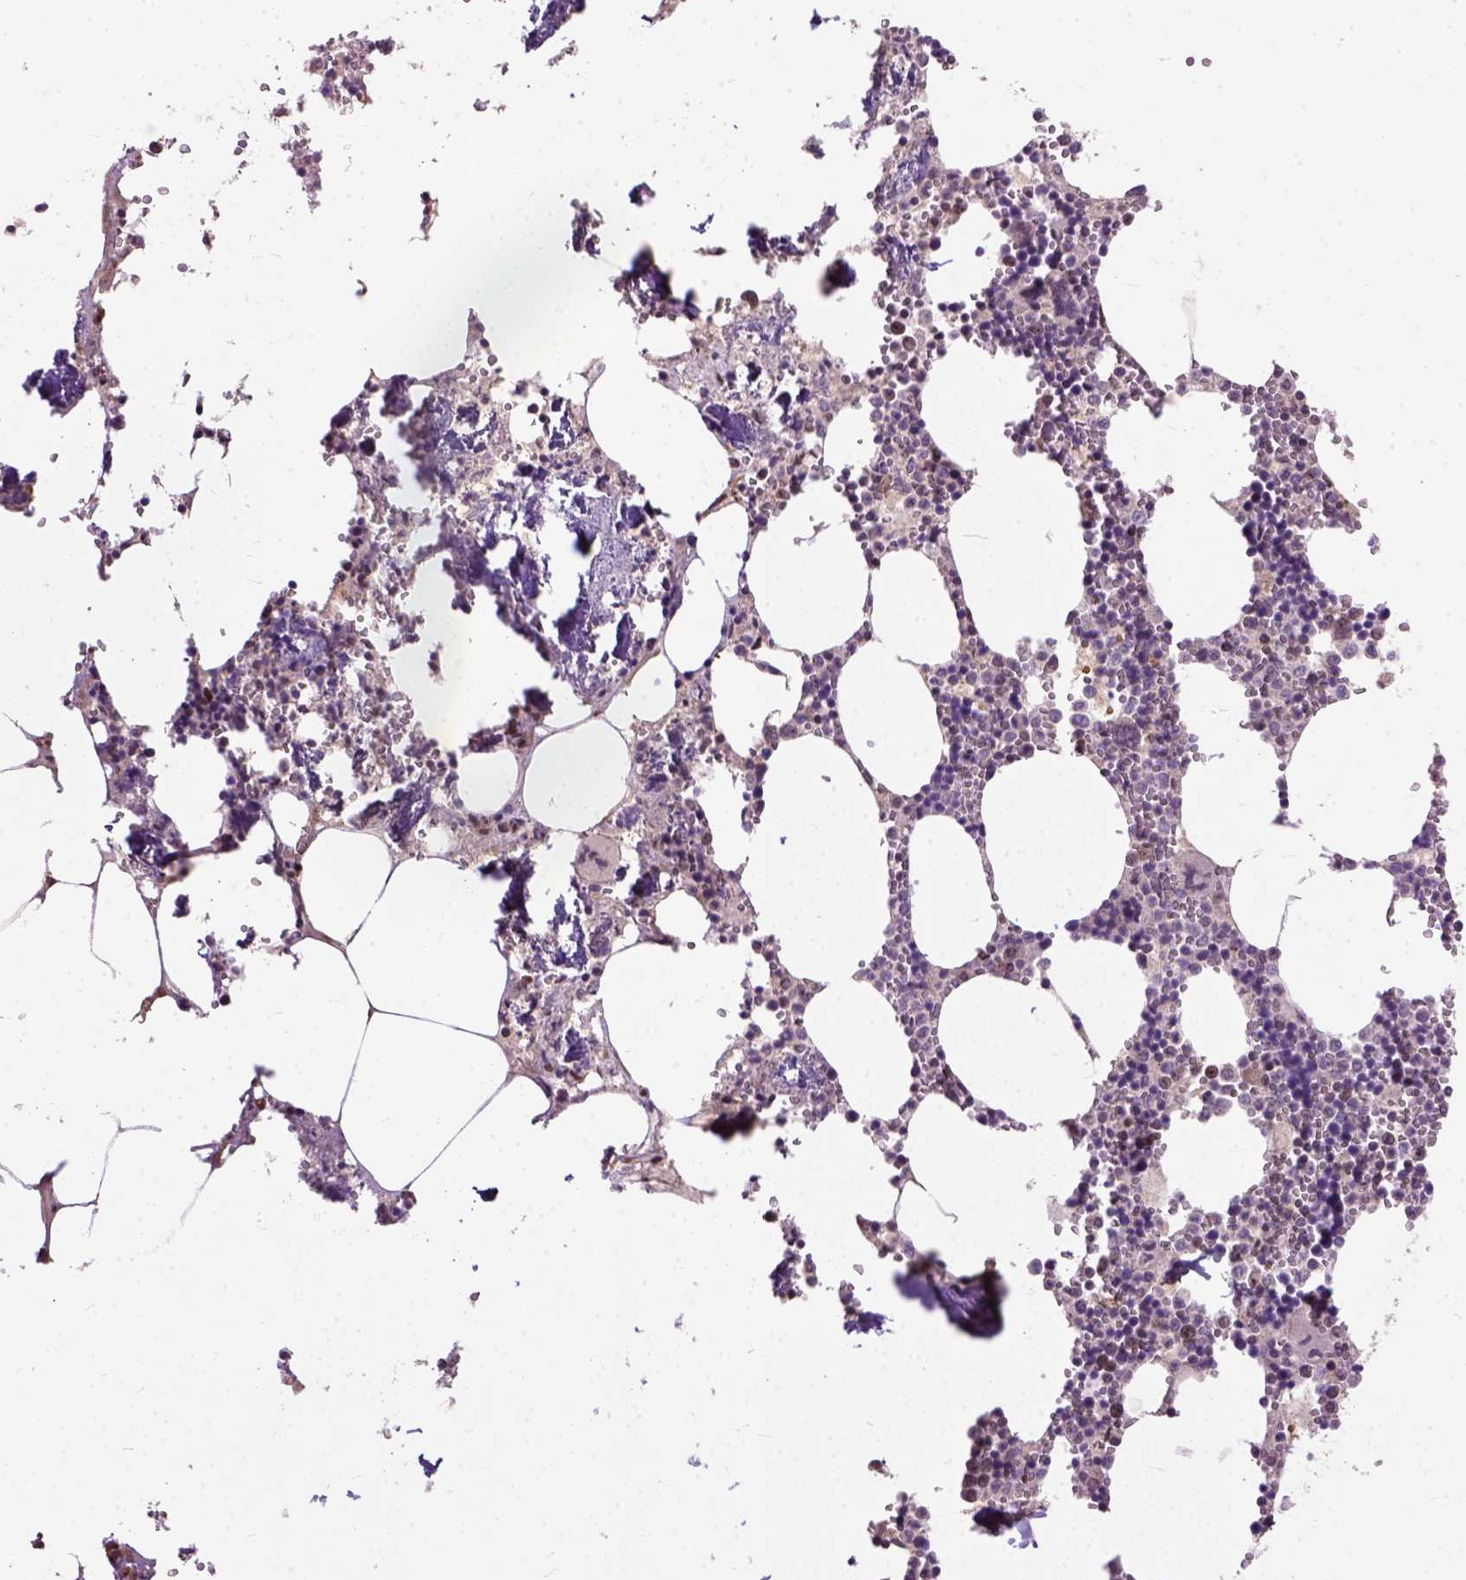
{"staining": {"intensity": "strong", "quantity": "25%-75%", "location": "nuclear"}, "tissue": "bone marrow", "cell_type": "Hematopoietic cells", "image_type": "normal", "snomed": [{"axis": "morphology", "description": "Normal tissue, NOS"}, {"axis": "topography", "description": "Bone marrow"}], "caption": "This is an image of immunohistochemistry (IHC) staining of normal bone marrow, which shows strong positivity in the nuclear of hematopoietic cells.", "gene": "ZNF630", "patient": {"sex": "male", "age": 54}}